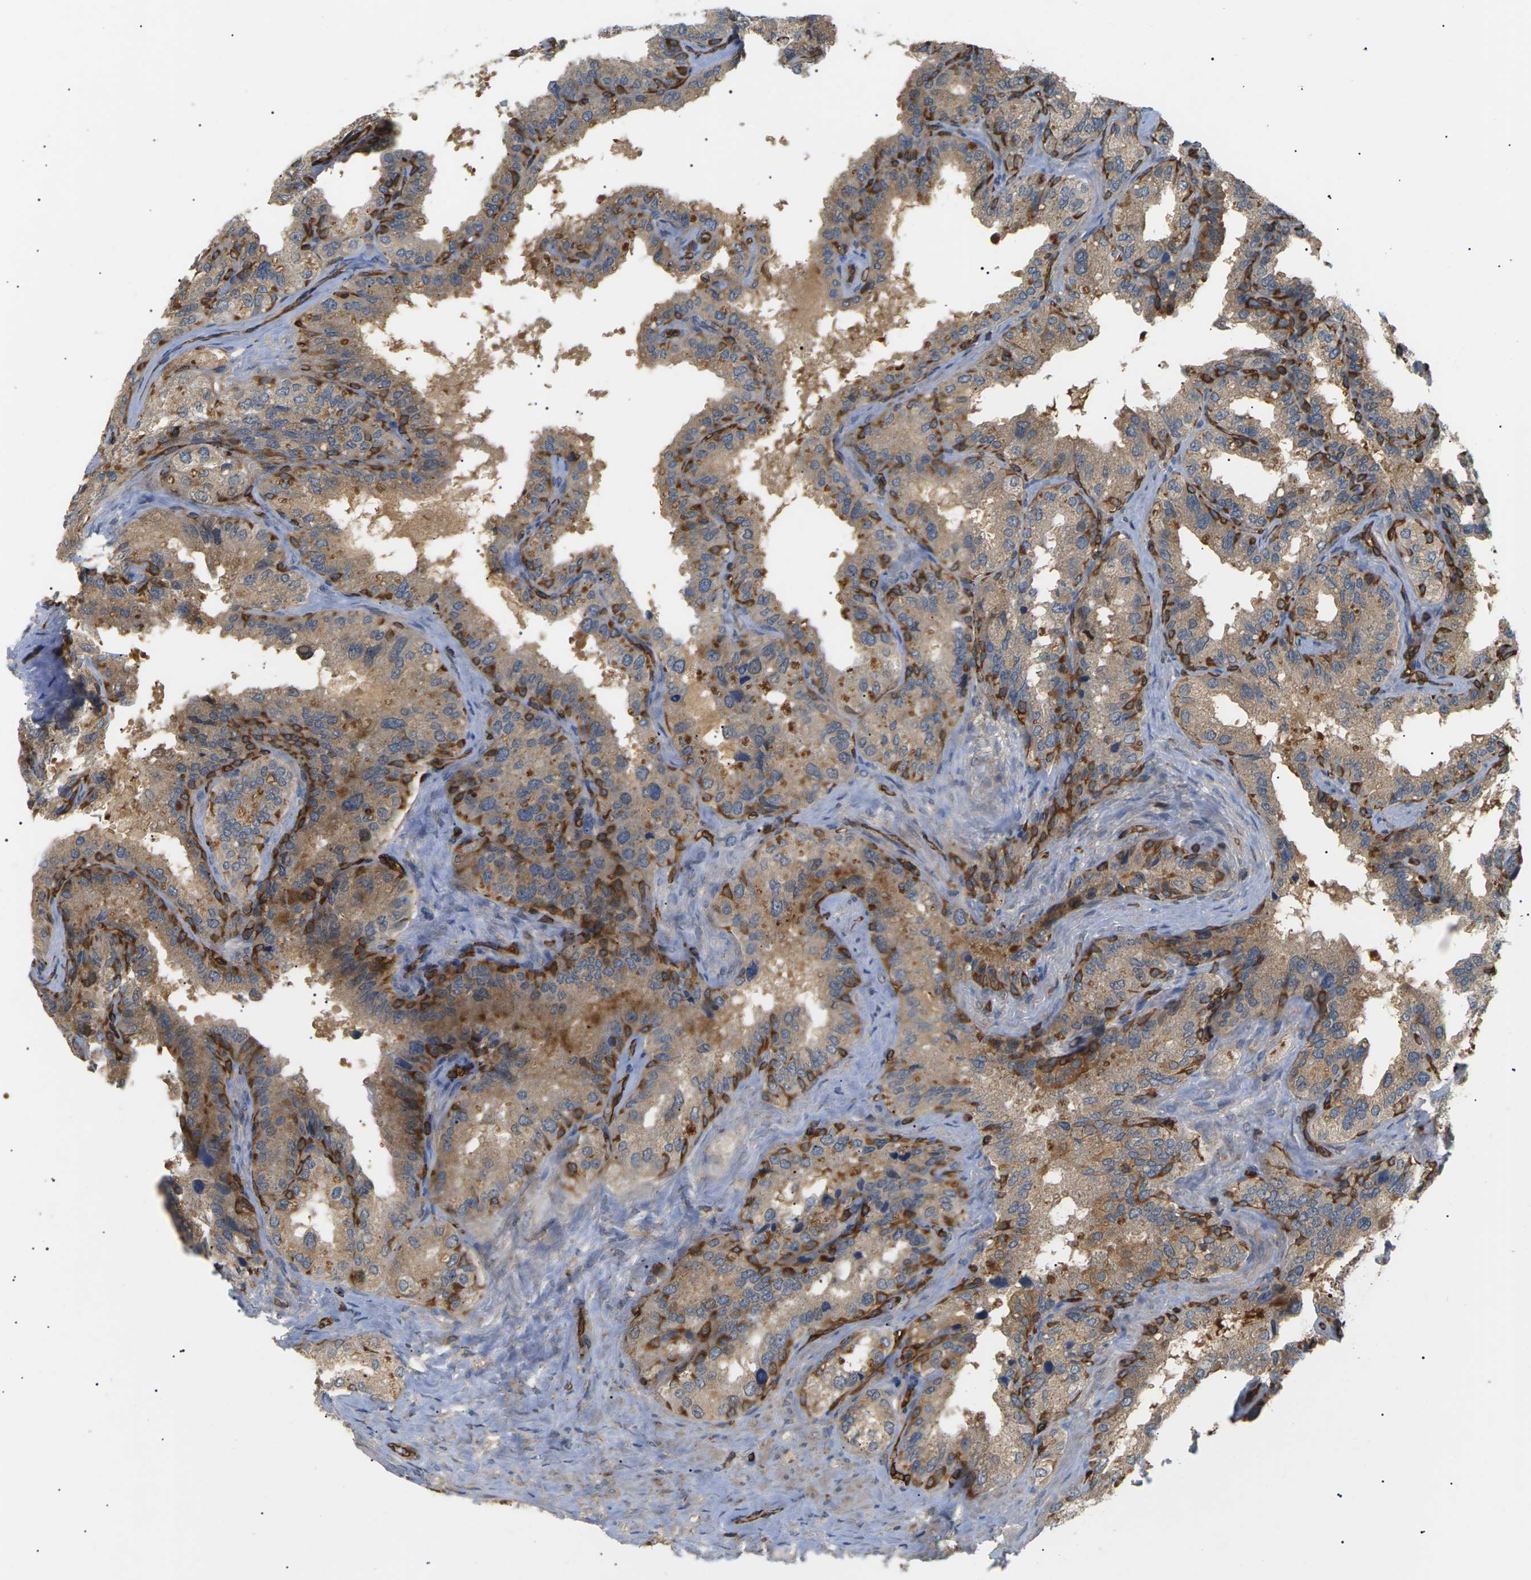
{"staining": {"intensity": "moderate", "quantity": ">75%", "location": "cytoplasmic/membranous"}, "tissue": "seminal vesicle", "cell_type": "Glandular cells", "image_type": "normal", "snomed": [{"axis": "morphology", "description": "Normal tissue, NOS"}, {"axis": "topography", "description": "Seminal veicle"}], "caption": "Protein staining exhibits moderate cytoplasmic/membranous expression in about >75% of glandular cells in benign seminal vesicle.", "gene": "TMTC4", "patient": {"sex": "male", "age": 68}}